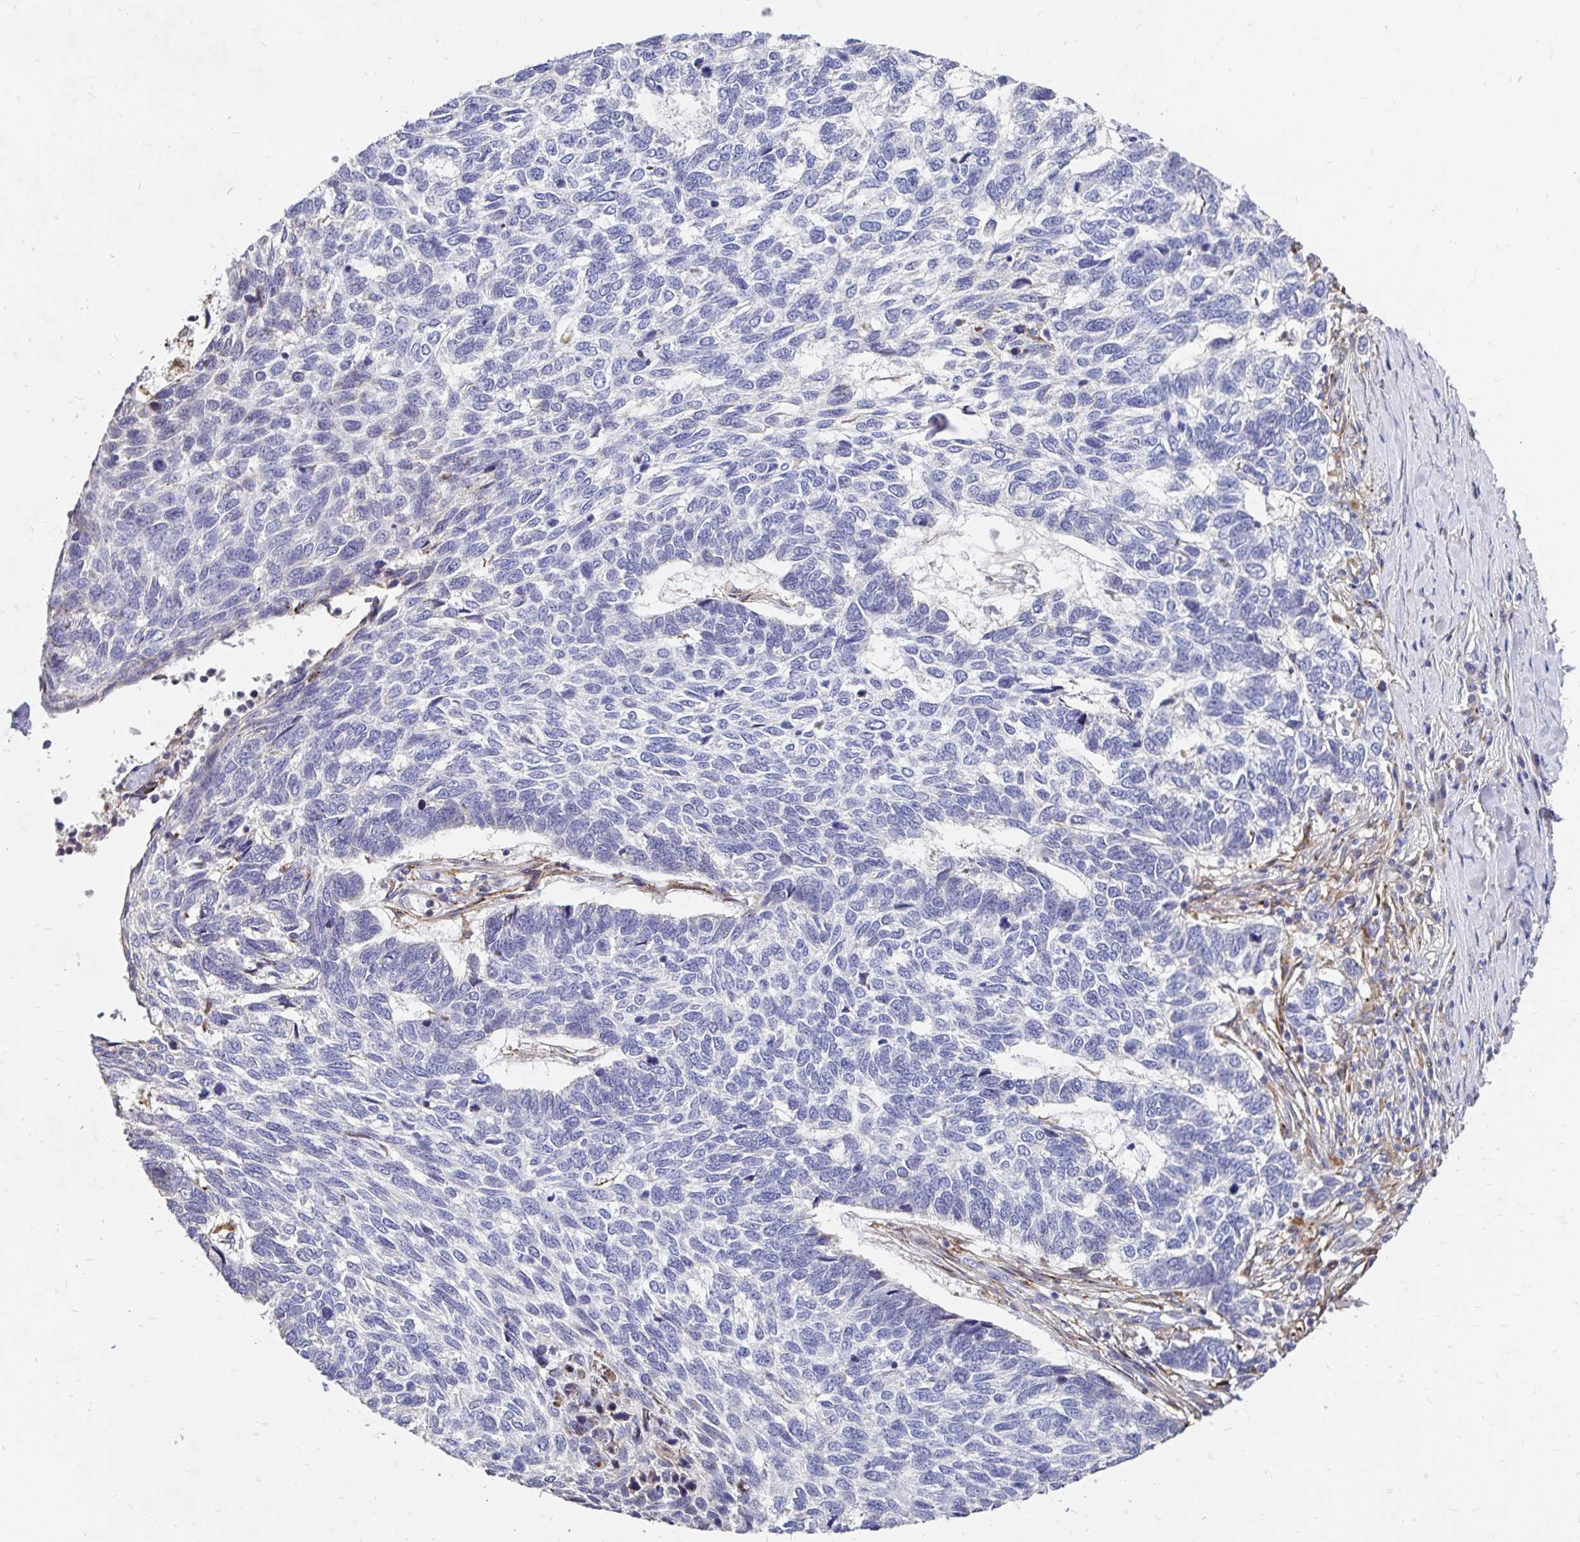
{"staining": {"intensity": "negative", "quantity": "none", "location": "none"}, "tissue": "skin cancer", "cell_type": "Tumor cells", "image_type": "cancer", "snomed": [{"axis": "morphology", "description": "Basal cell carcinoma"}, {"axis": "topography", "description": "Skin"}], "caption": "A high-resolution histopathology image shows IHC staining of basal cell carcinoma (skin), which shows no significant staining in tumor cells.", "gene": "CDKL1", "patient": {"sex": "female", "age": 65}}